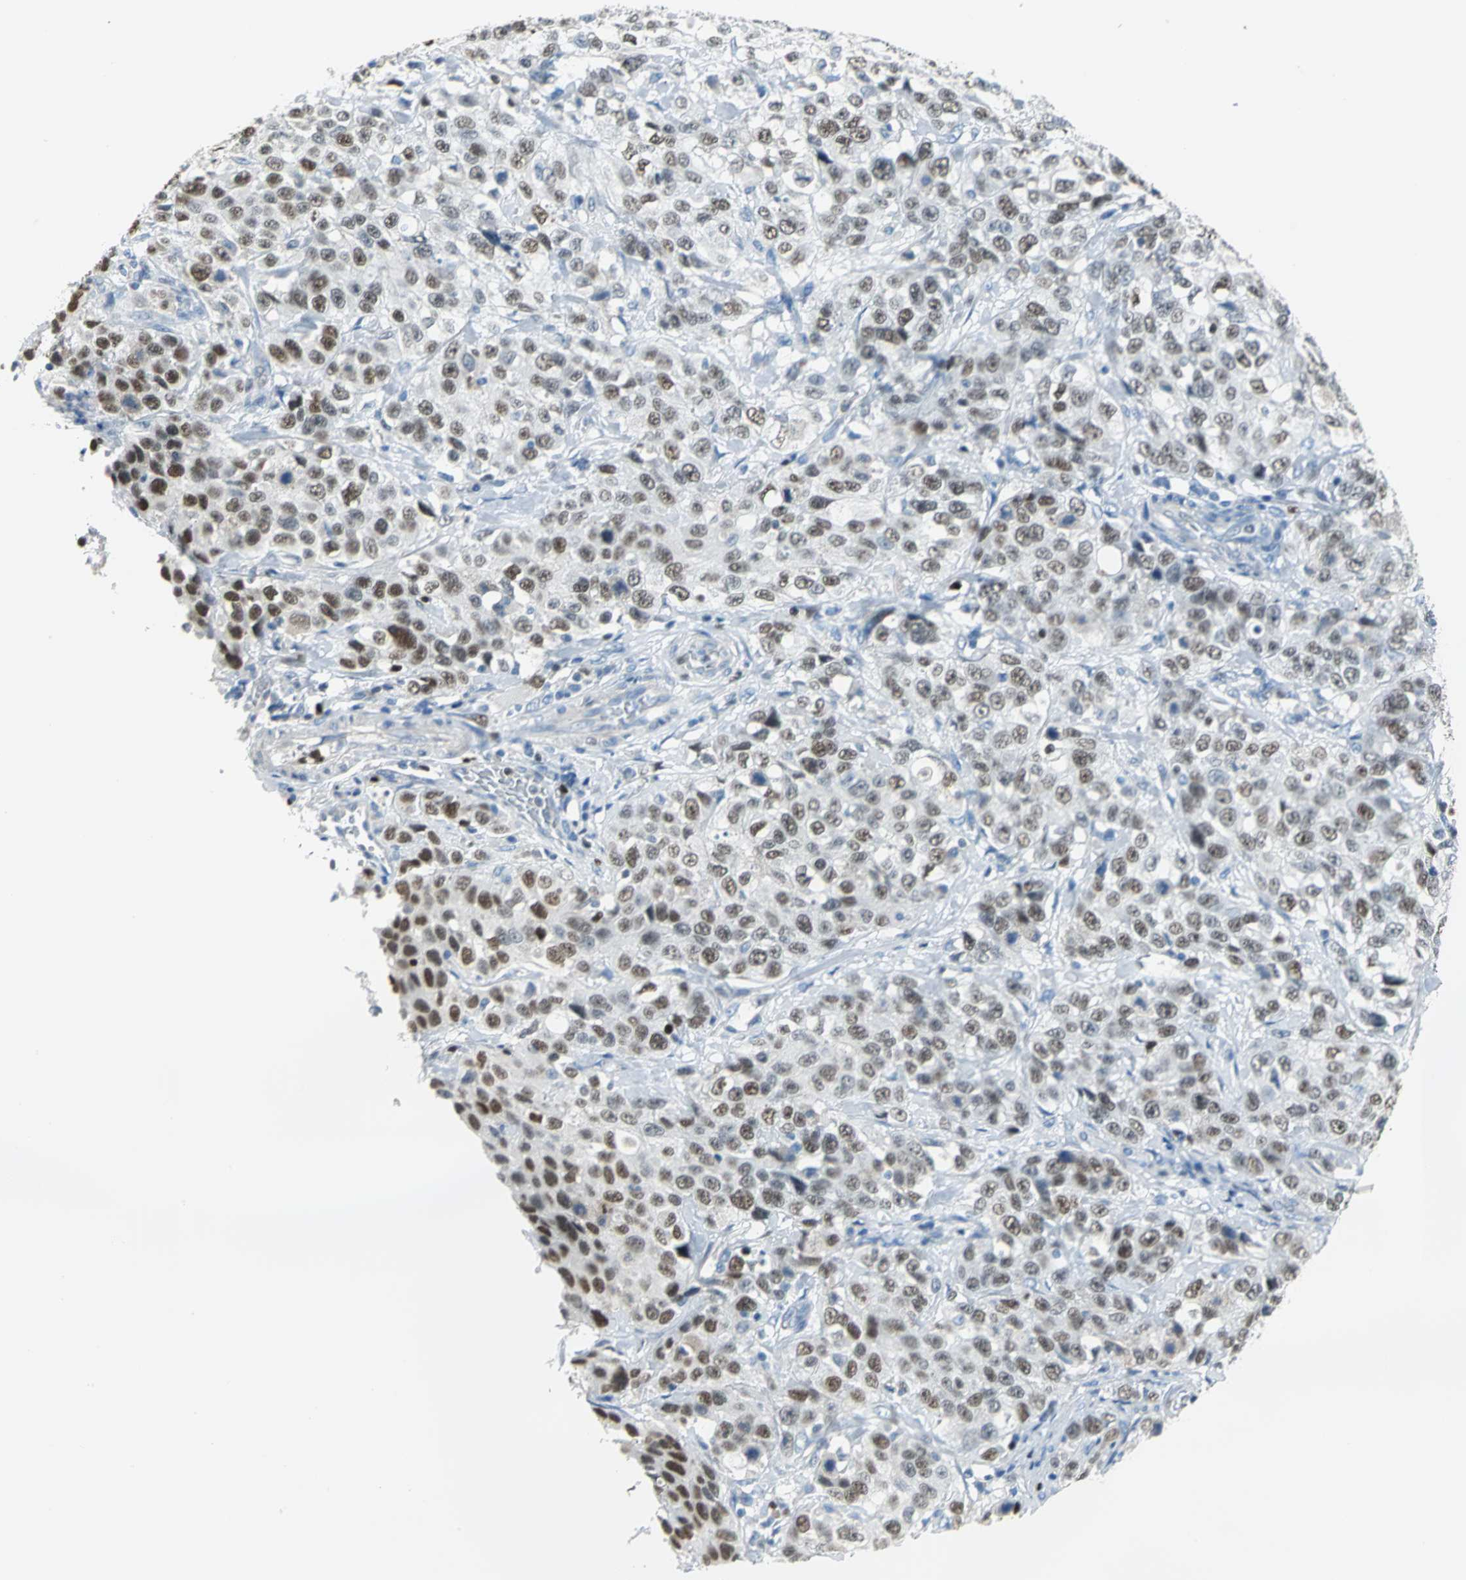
{"staining": {"intensity": "moderate", "quantity": ">75%", "location": "nuclear"}, "tissue": "stomach cancer", "cell_type": "Tumor cells", "image_type": "cancer", "snomed": [{"axis": "morphology", "description": "Normal tissue, NOS"}, {"axis": "morphology", "description": "Adenocarcinoma, NOS"}, {"axis": "topography", "description": "Stomach"}], "caption": "Tumor cells reveal medium levels of moderate nuclear positivity in about >75% of cells in human stomach cancer.", "gene": "MCM3", "patient": {"sex": "male", "age": 48}}